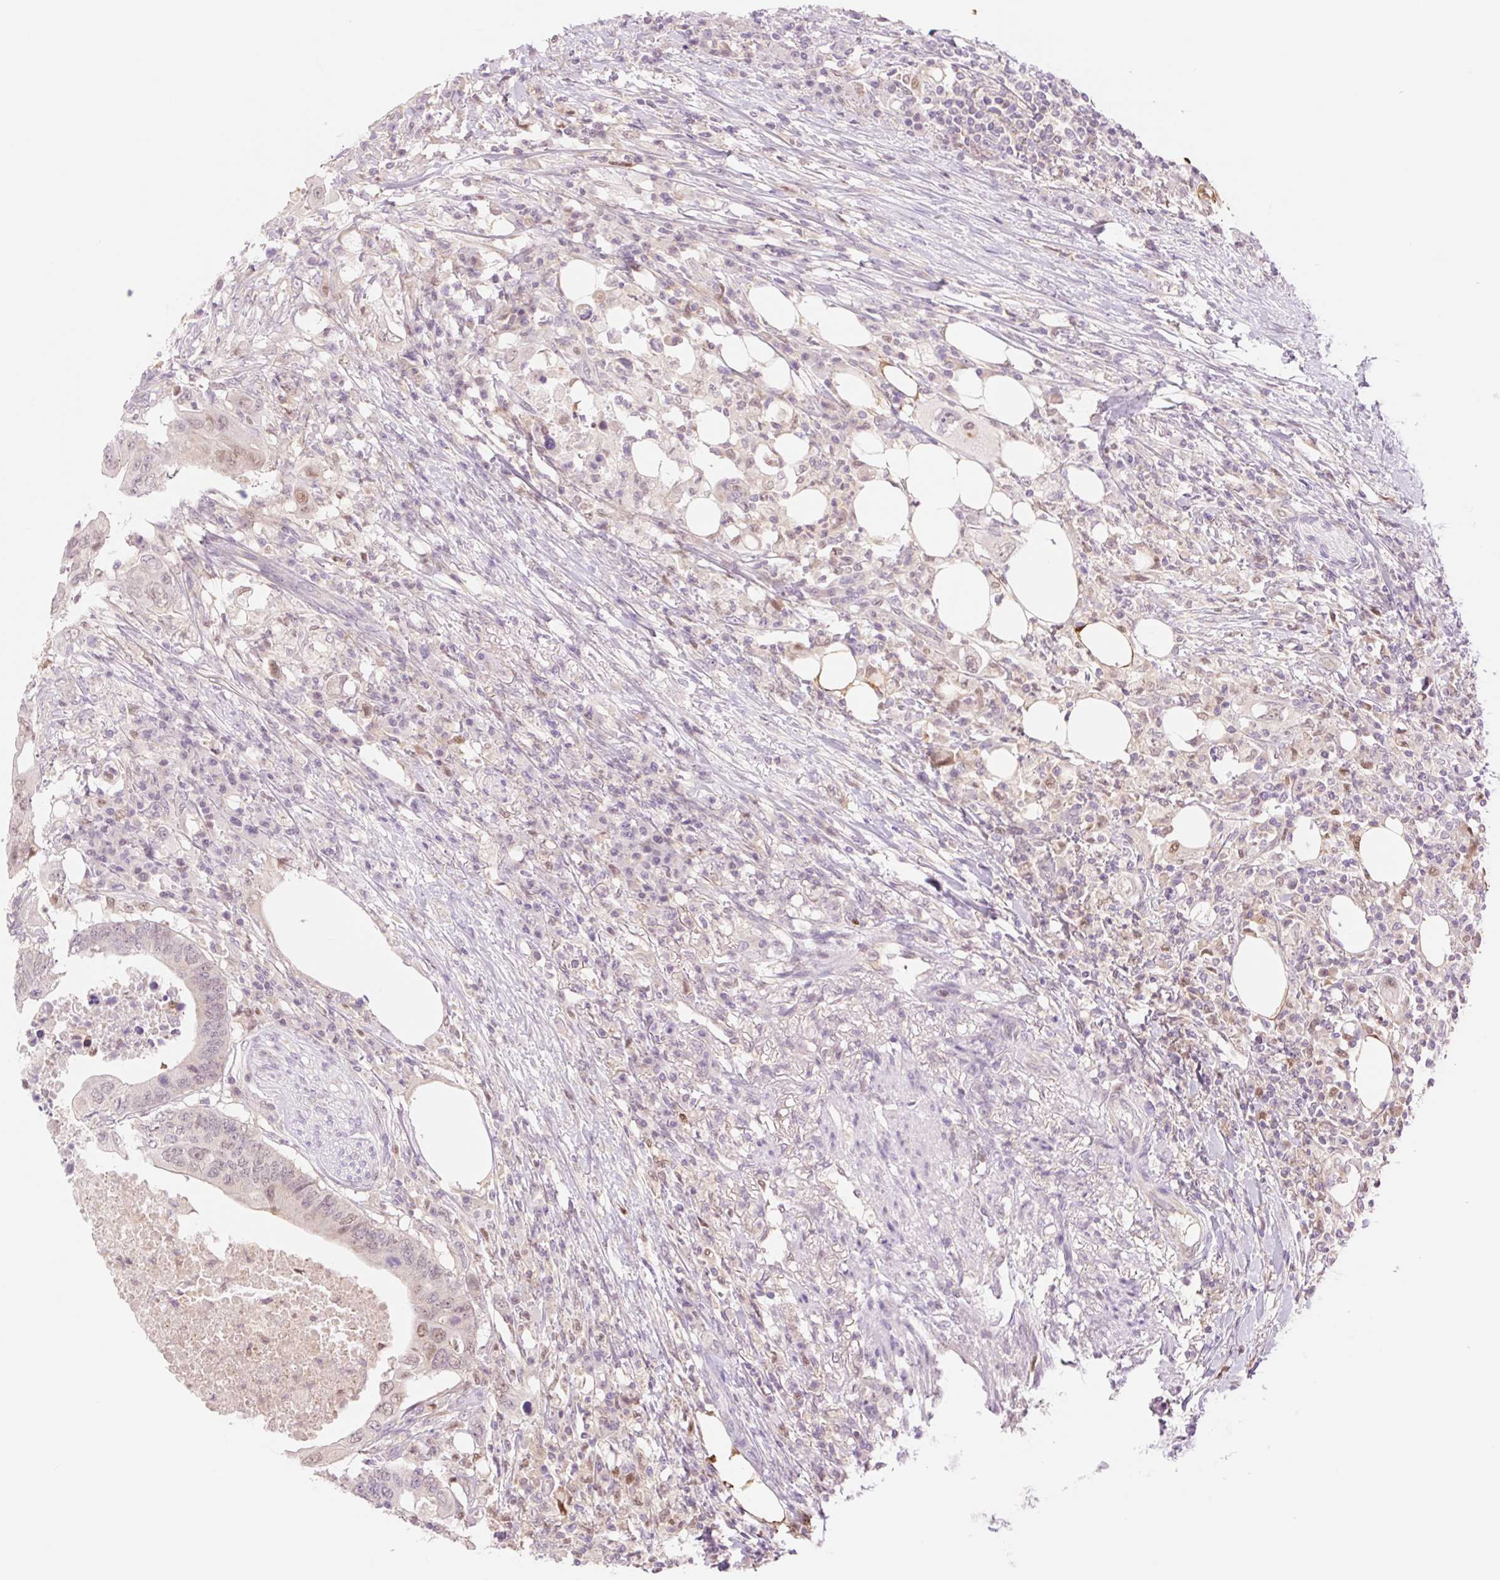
{"staining": {"intensity": "weak", "quantity": "<25%", "location": "nuclear"}, "tissue": "colorectal cancer", "cell_type": "Tumor cells", "image_type": "cancer", "snomed": [{"axis": "morphology", "description": "Adenocarcinoma, NOS"}, {"axis": "topography", "description": "Colon"}], "caption": "This photomicrograph is of colorectal cancer stained with immunohistochemistry (IHC) to label a protein in brown with the nuclei are counter-stained blue. There is no positivity in tumor cells. (DAB (3,3'-diaminobenzidine) immunohistochemistry with hematoxylin counter stain).", "gene": "HEBP1", "patient": {"sex": "male", "age": 71}}